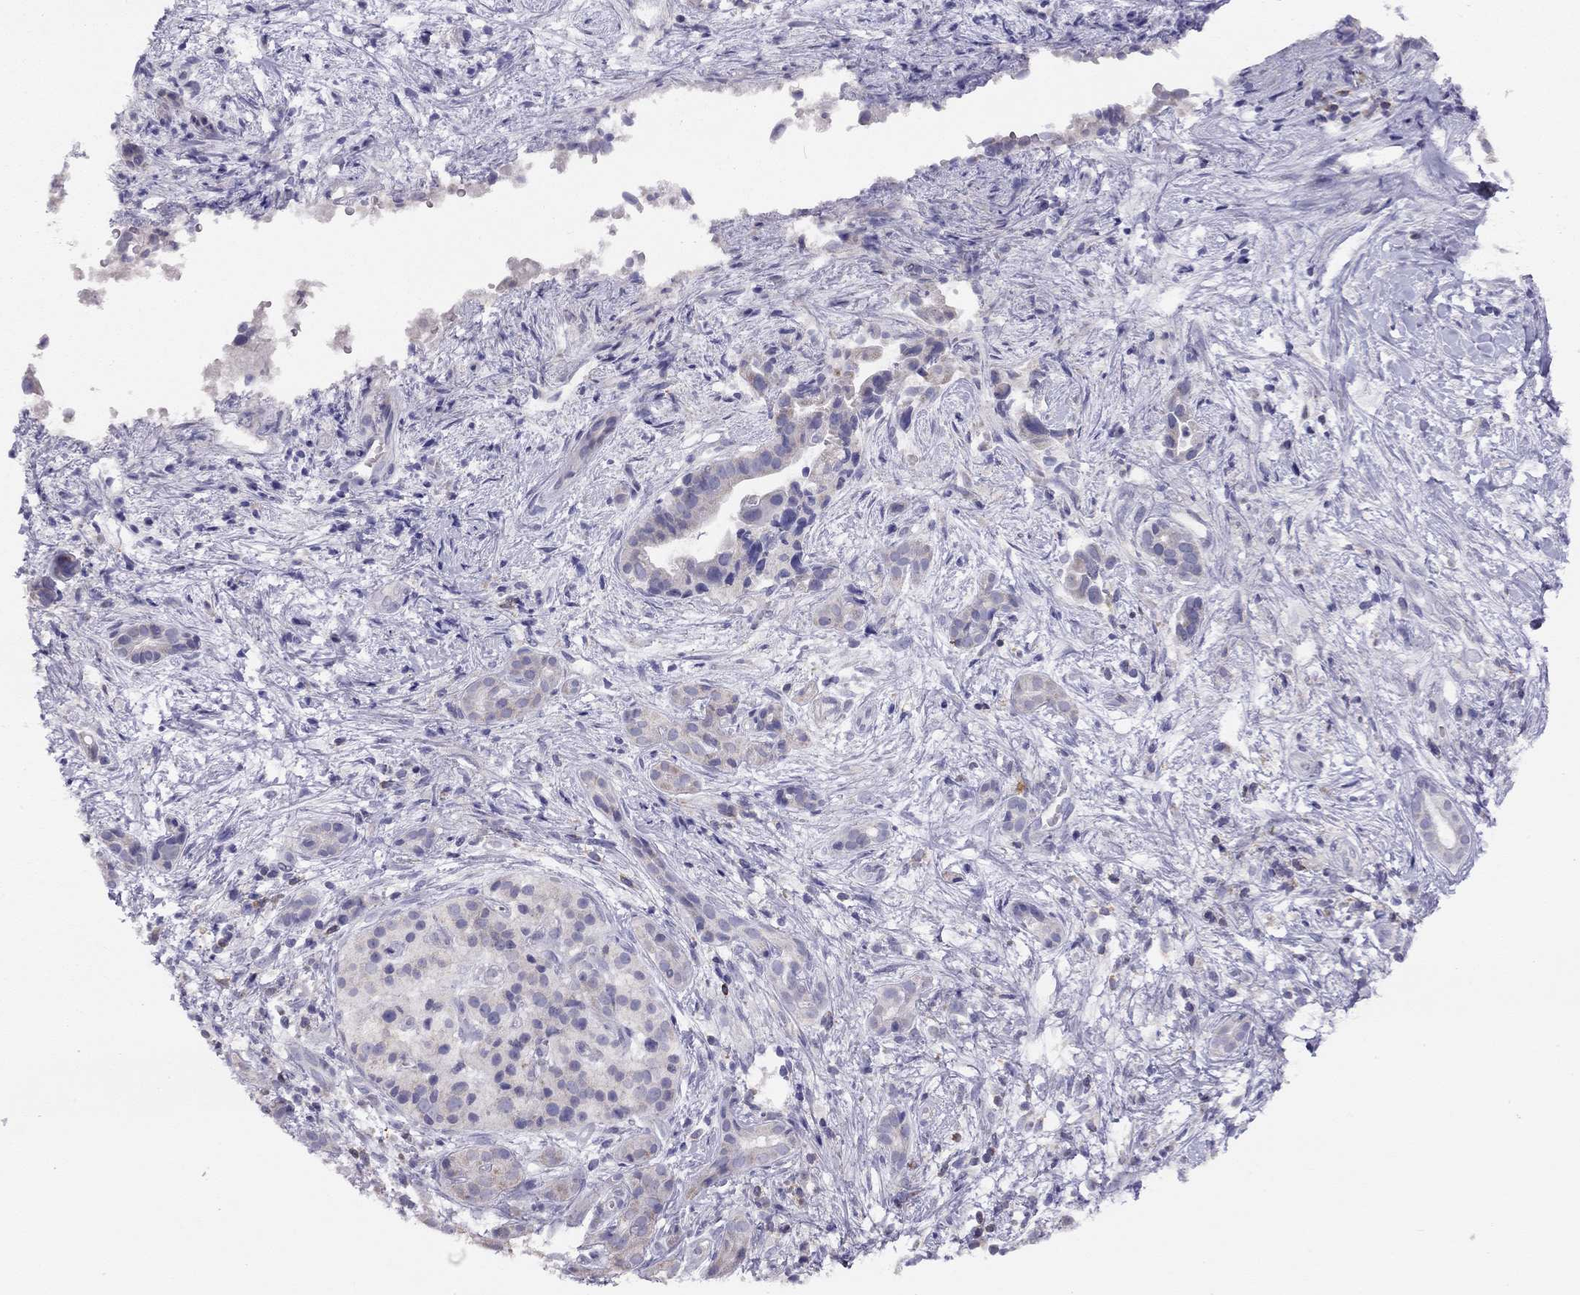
{"staining": {"intensity": "negative", "quantity": "none", "location": "none"}, "tissue": "pancreatic cancer", "cell_type": "Tumor cells", "image_type": "cancer", "snomed": [{"axis": "morphology", "description": "Adenocarcinoma, NOS"}, {"axis": "topography", "description": "Pancreas"}], "caption": "Micrograph shows no significant protein positivity in tumor cells of pancreatic adenocarcinoma.", "gene": "CITED1", "patient": {"sex": "male", "age": 61}}